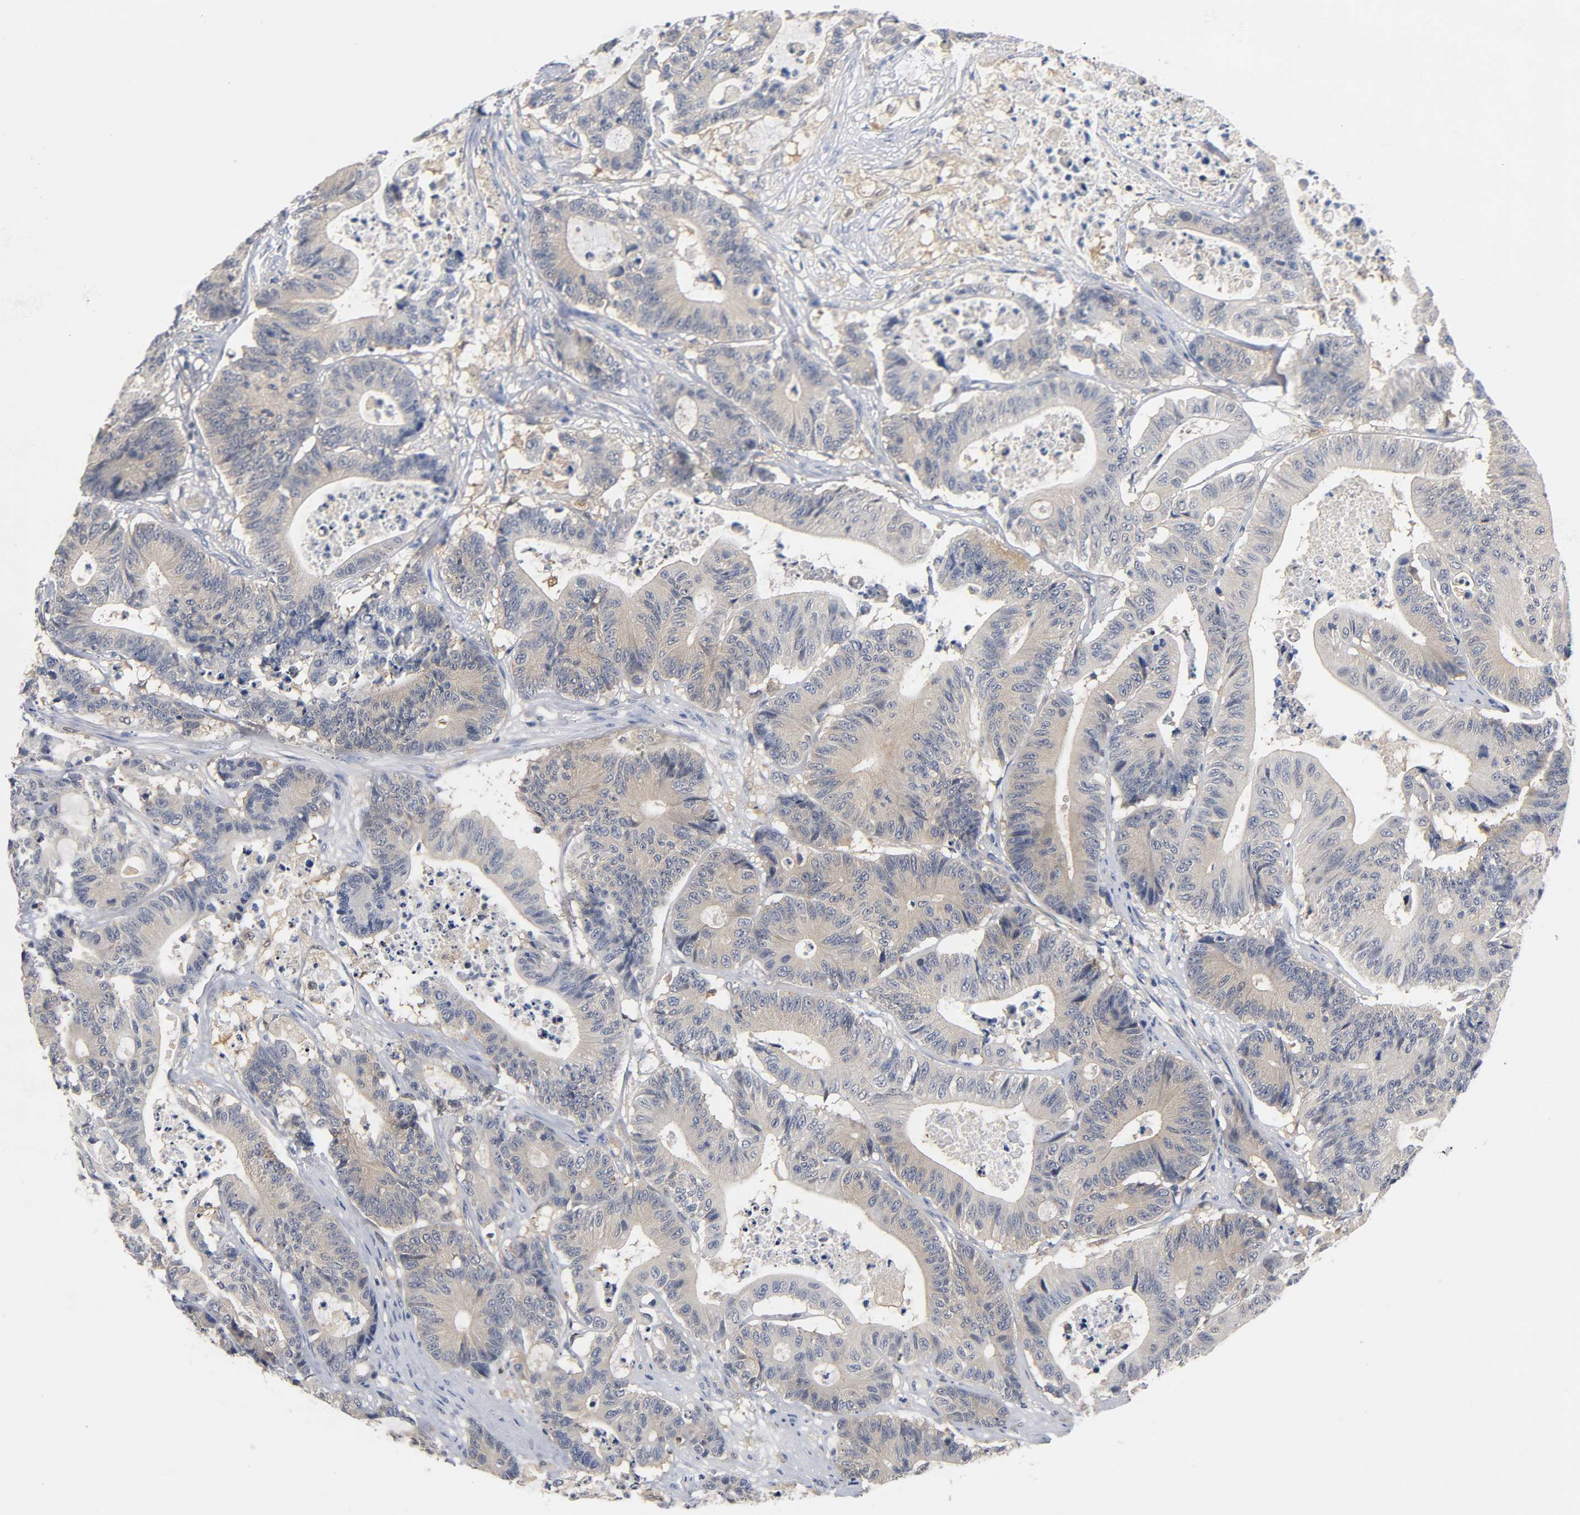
{"staining": {"intensity": "weak", "quantity": ">75%", "location": "cytoplasmic/membranous"}, "tissue": "colorectal cancer", "cell_type": "Tumor cells", "image_type": "cancer", "snomed": [{"axis": "morphology", "description": "Adenocarcinoma, NOS"}, {"axis": "topography", "description": "Colon"}], "caption": "An immunohistochemistry micrograph of neoplastic tissue is shown. Protein staining in brown labels weak cytoplasmic/membranous positivity in adenocarcinoma (colorectal) within tumor cells.", "gene": "FYN", "patient": {"sex": "female", "age": 84}}